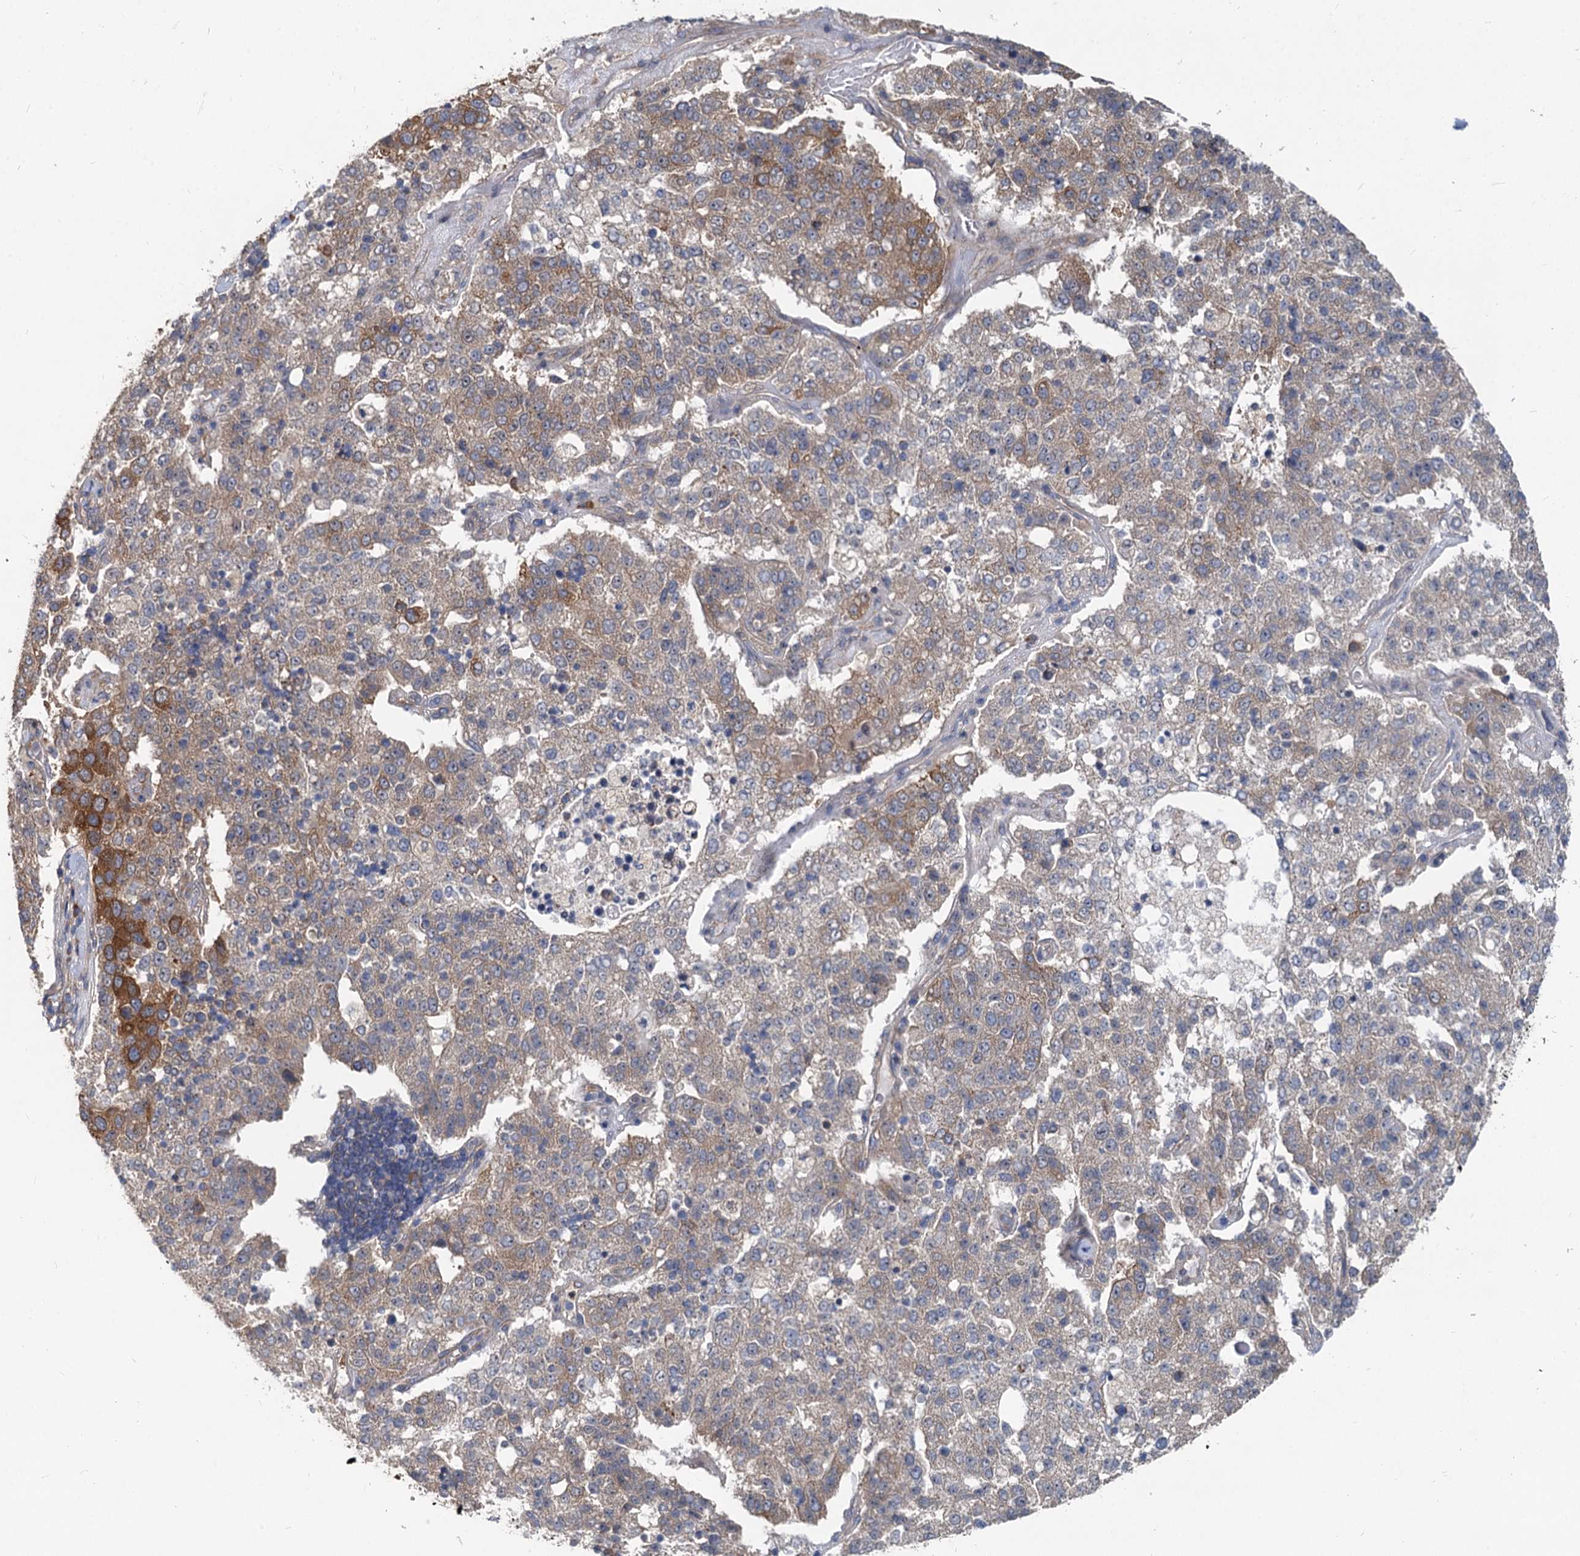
{"staining": {"intensity": "moderate", "quantity": "25%-75%", "location": "cytoplasmic/membranous"}, "tissue": "pancreatic cancer", "cell_type": "Tumor cells", "image_type": "cancer", "snomed": [{"axis": "morphology", "description": "Adenocarcinoma, NOS"}, {"axis": "topography", "description": "Pancreas"}], "caption": "Immunohistochemical staining of pancreatic cancer (adenocarcinoma) reveals moderate cytoplasmic/membranous protein positivity in approximately 25%-75% of tumor cells.", "gene": "EIF2B2", "patient": {"sex": "female", "age": 61}}